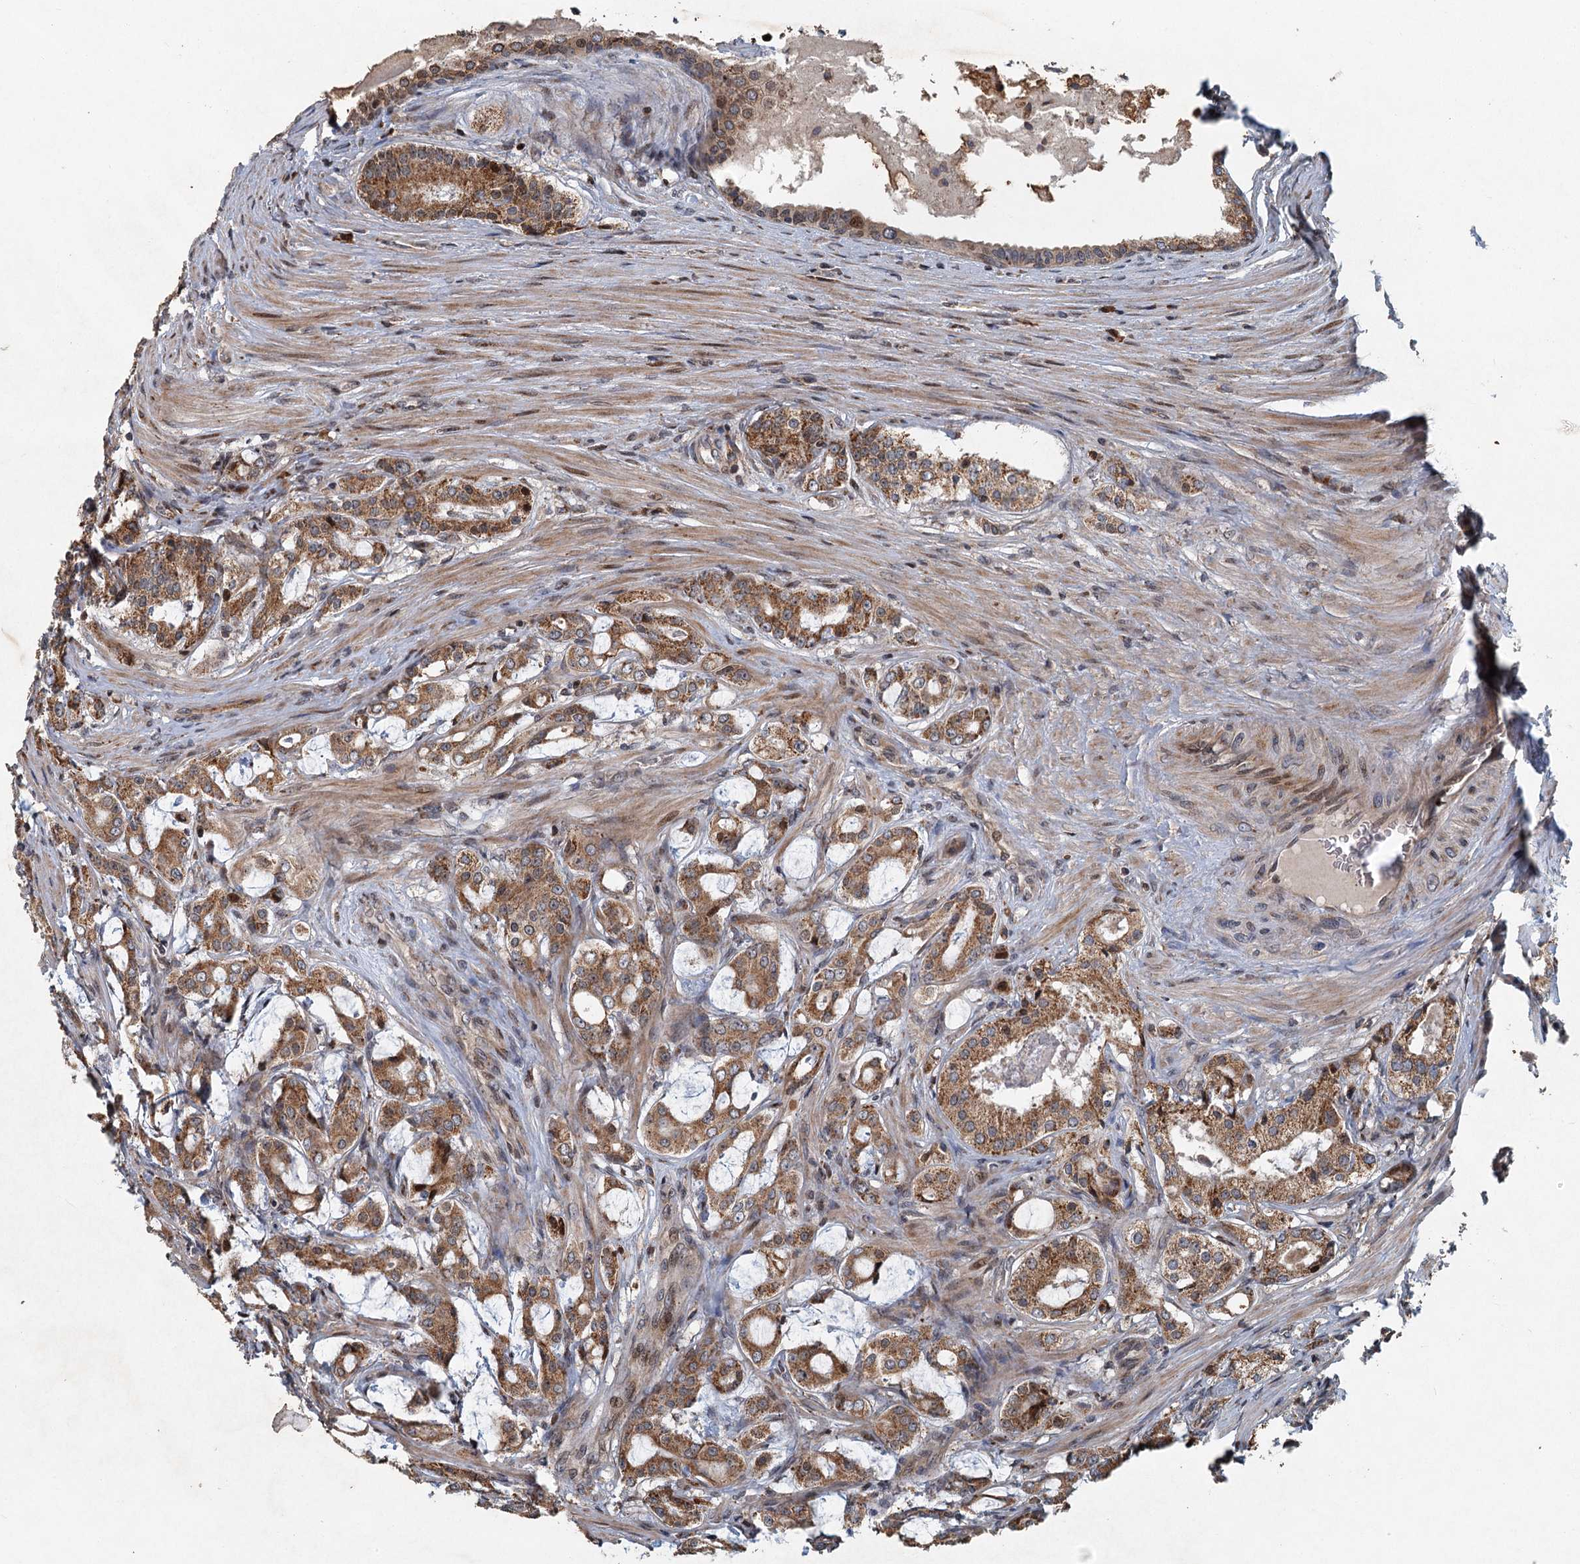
{"staining": {"intensity": "moderate", "quantity": ">75%", "location": "cytoplasmic/membranous,nuclear"}, "tissue": "prostate cancer", "cell_type": "Tumor cells", "image_type": "cancer", "snomed": [{"axis": "morphology", "description": "Adenocarcinoma, High grade"}, {"axis": "topography", "description": "Prostate"}], "caption": "Immunohistochemical staining of adenocarcinoma (high-grade) (prostate) demonstrates medium levels of moderate cytoplasmic/membranous and nuclear staining in approximately >75% of tumor cells.", "gene": "SRPX2", "patient": {"sex": "male", "age": 63}}